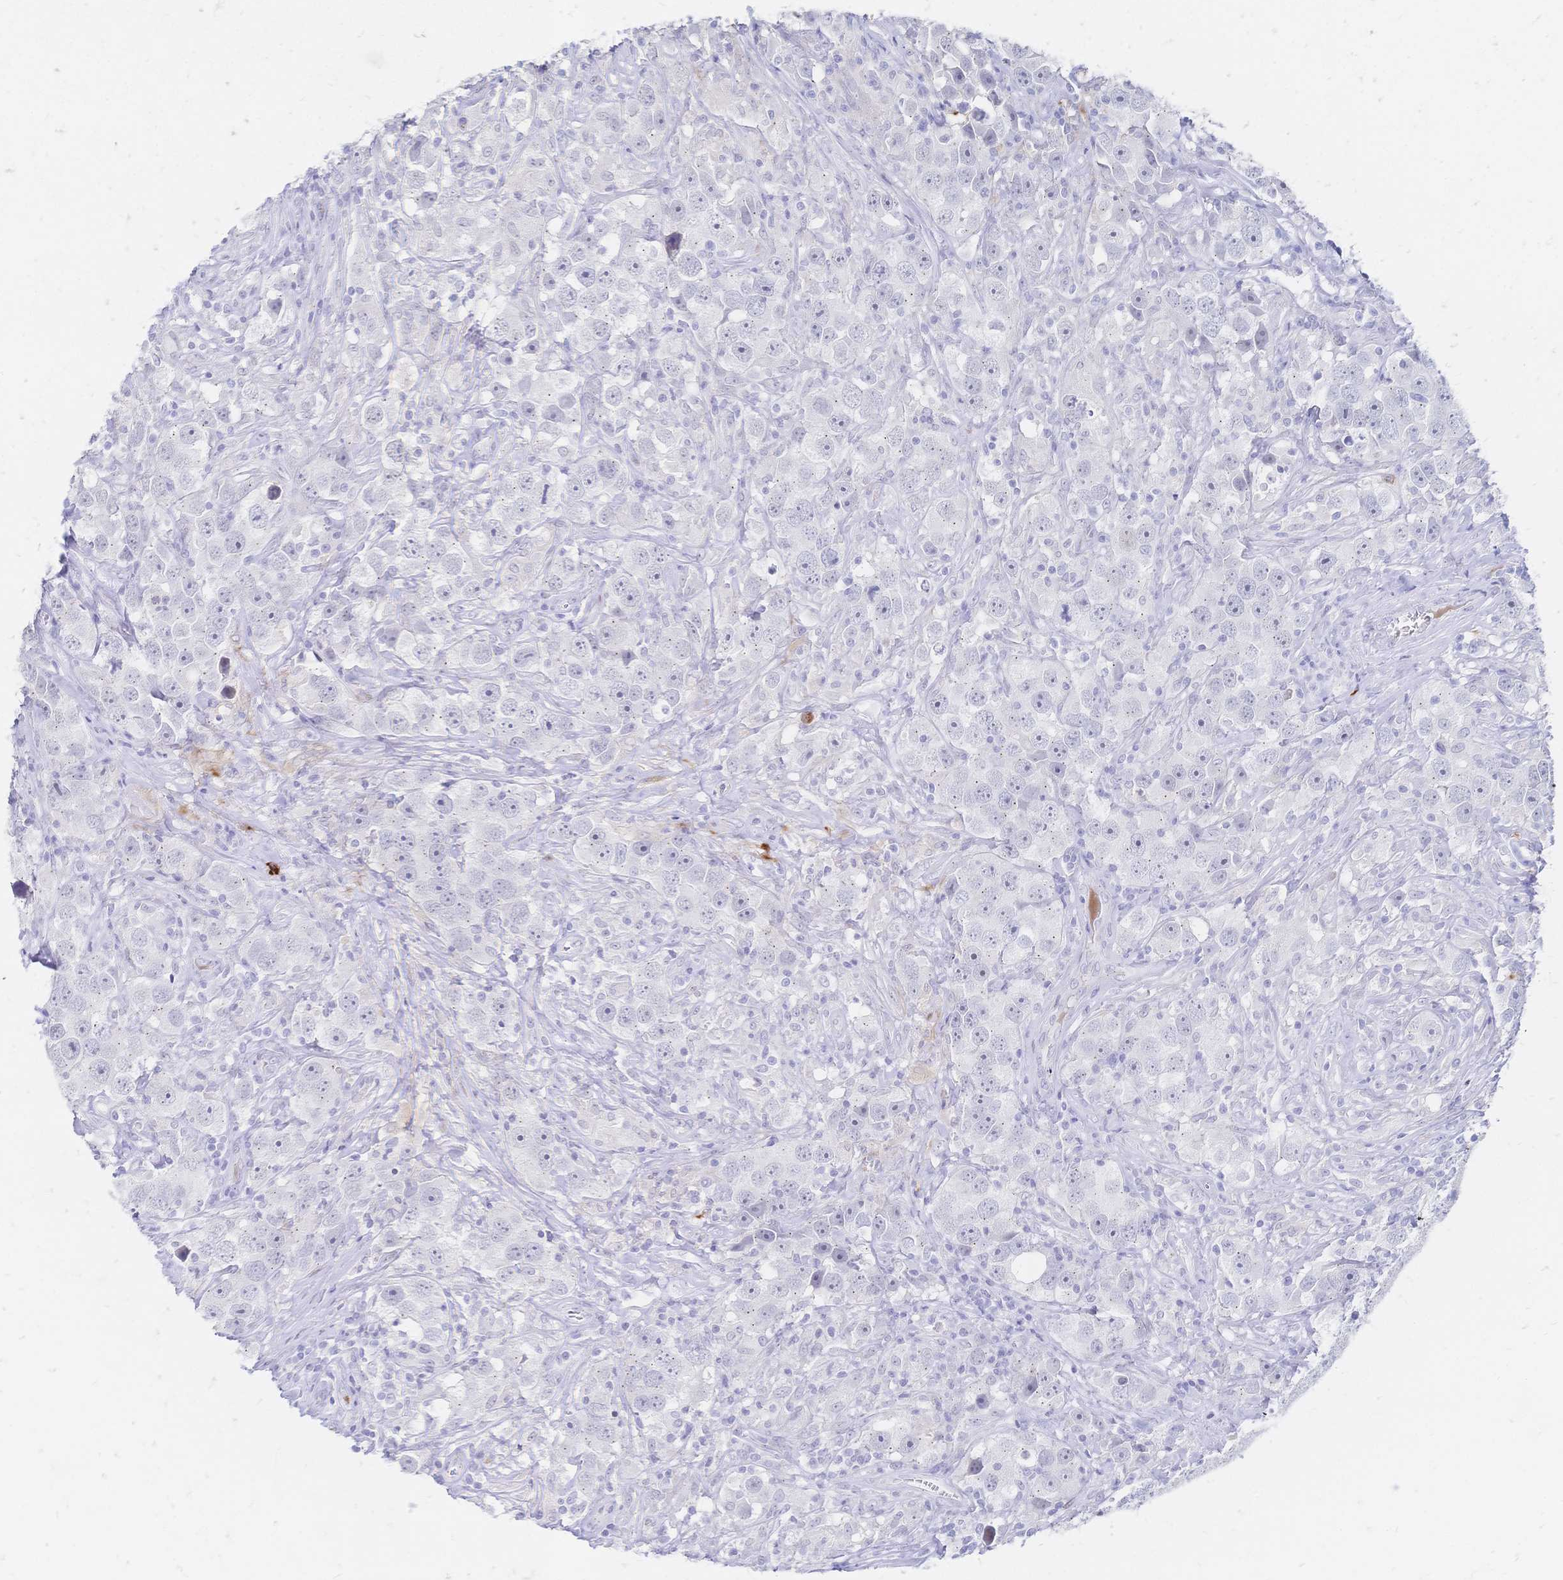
{"staining": {"intensity": "negative", "quantity": "none", "location": "none"}, "tissue": "testis cancer", "cell_type": "Tumor cells", "image_type": "cancer", "snomed": [{"axis": "morphology", "description": "Seminoma, NOS"}, {"axis": "topography", "description": "Testis"}], "caption": "High power microscopy micrograph of an immunohistochemistry (IHC) histopathology image of seminoma (testis), revealing no significant positivity in tumor cells.", "gene": "PSORS1C2", "patient": {"sex": "male", "age": 49}}